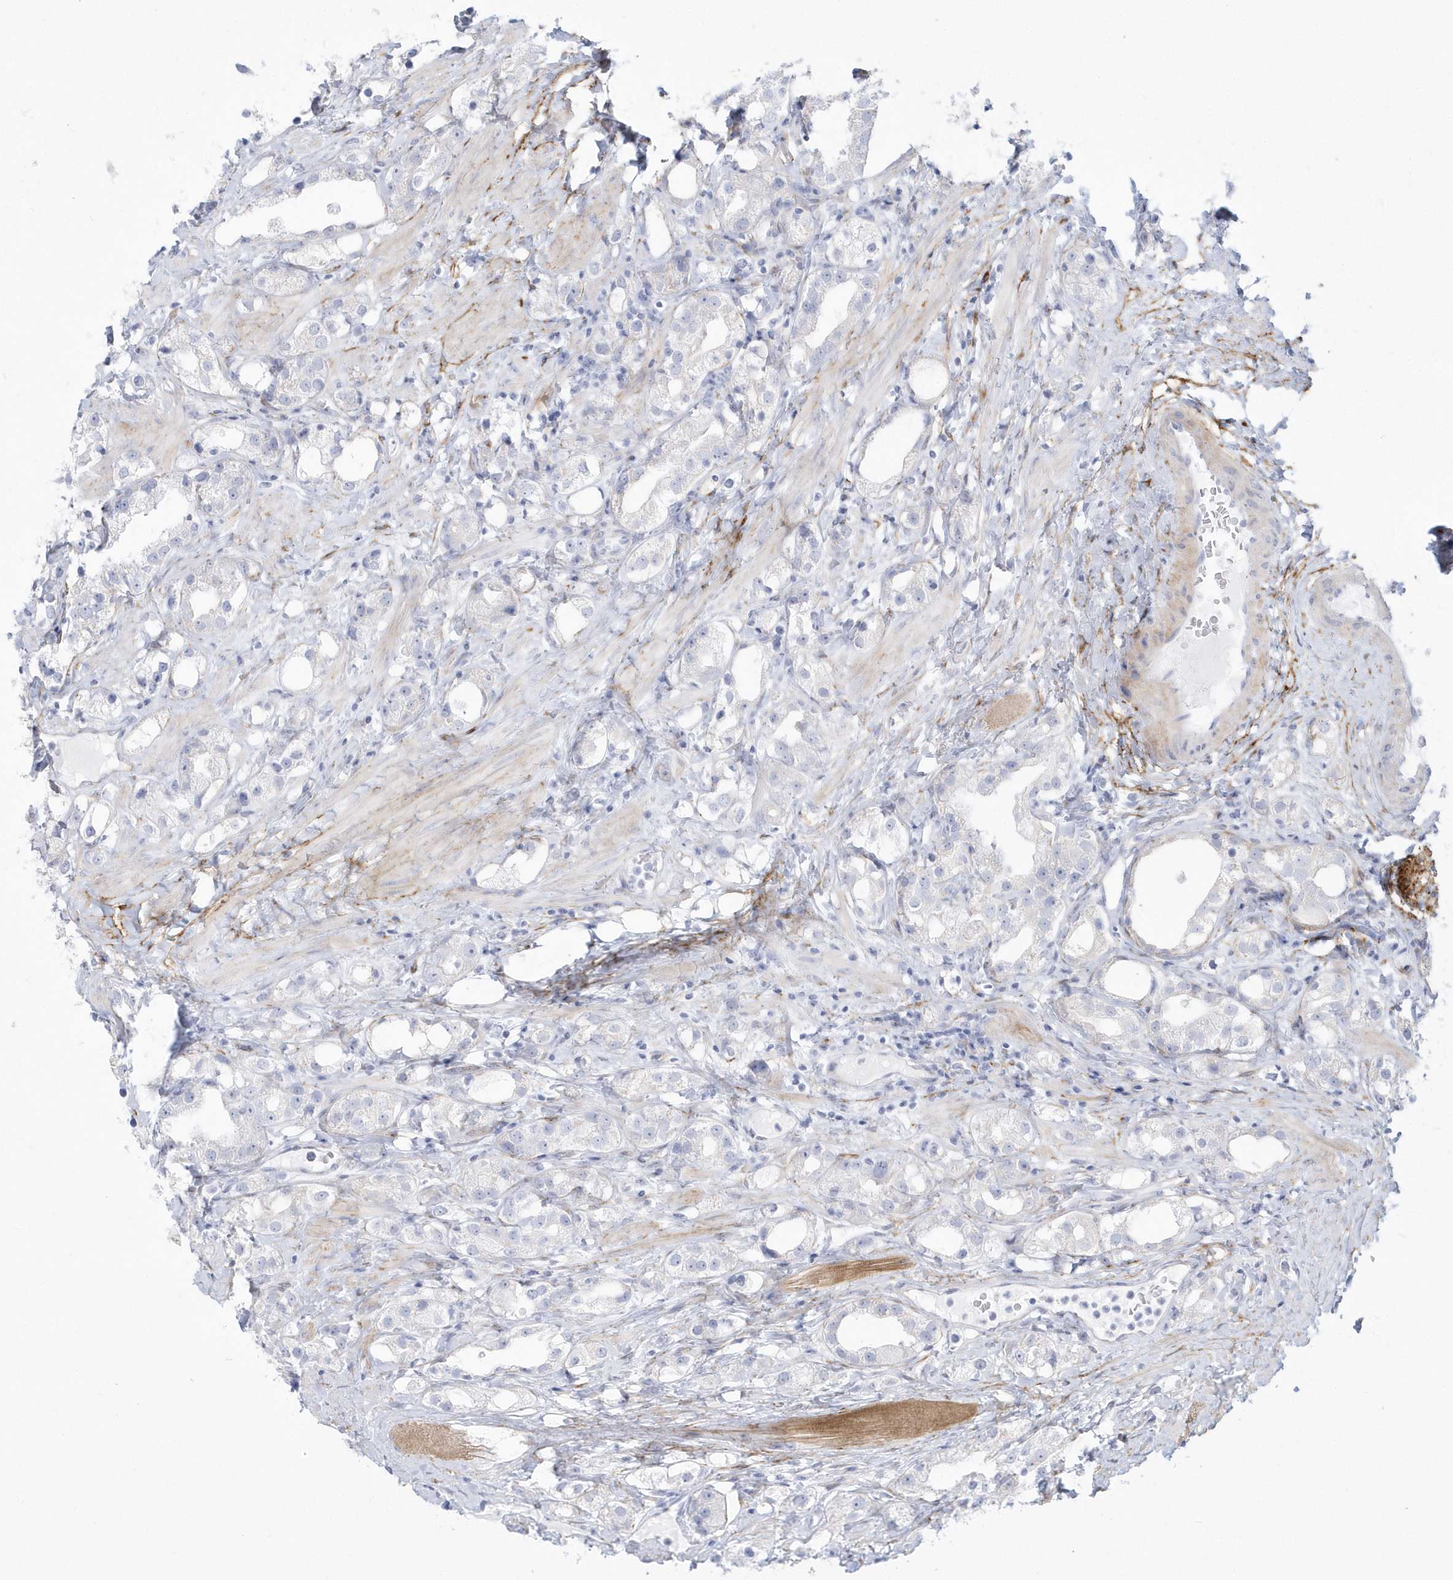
{"staining": {"intensity": "negative", "quantity": "none", "location": "none"}, "tissue": "prostate cancer", "cell_type": "Tumor cells", "image_type": "cancer", "snomed": [{"axis": "morphology", "description": "Adenocarcinoma, NOS"}, {"axis": "topography", "description": "Prostate"}], "caption": "Immunohistochemical staining of human prostate cancer reveals no significant positivity in tumor cells.", "gene": "WDR27", "patient": {"sex": "male", "age": 79}}